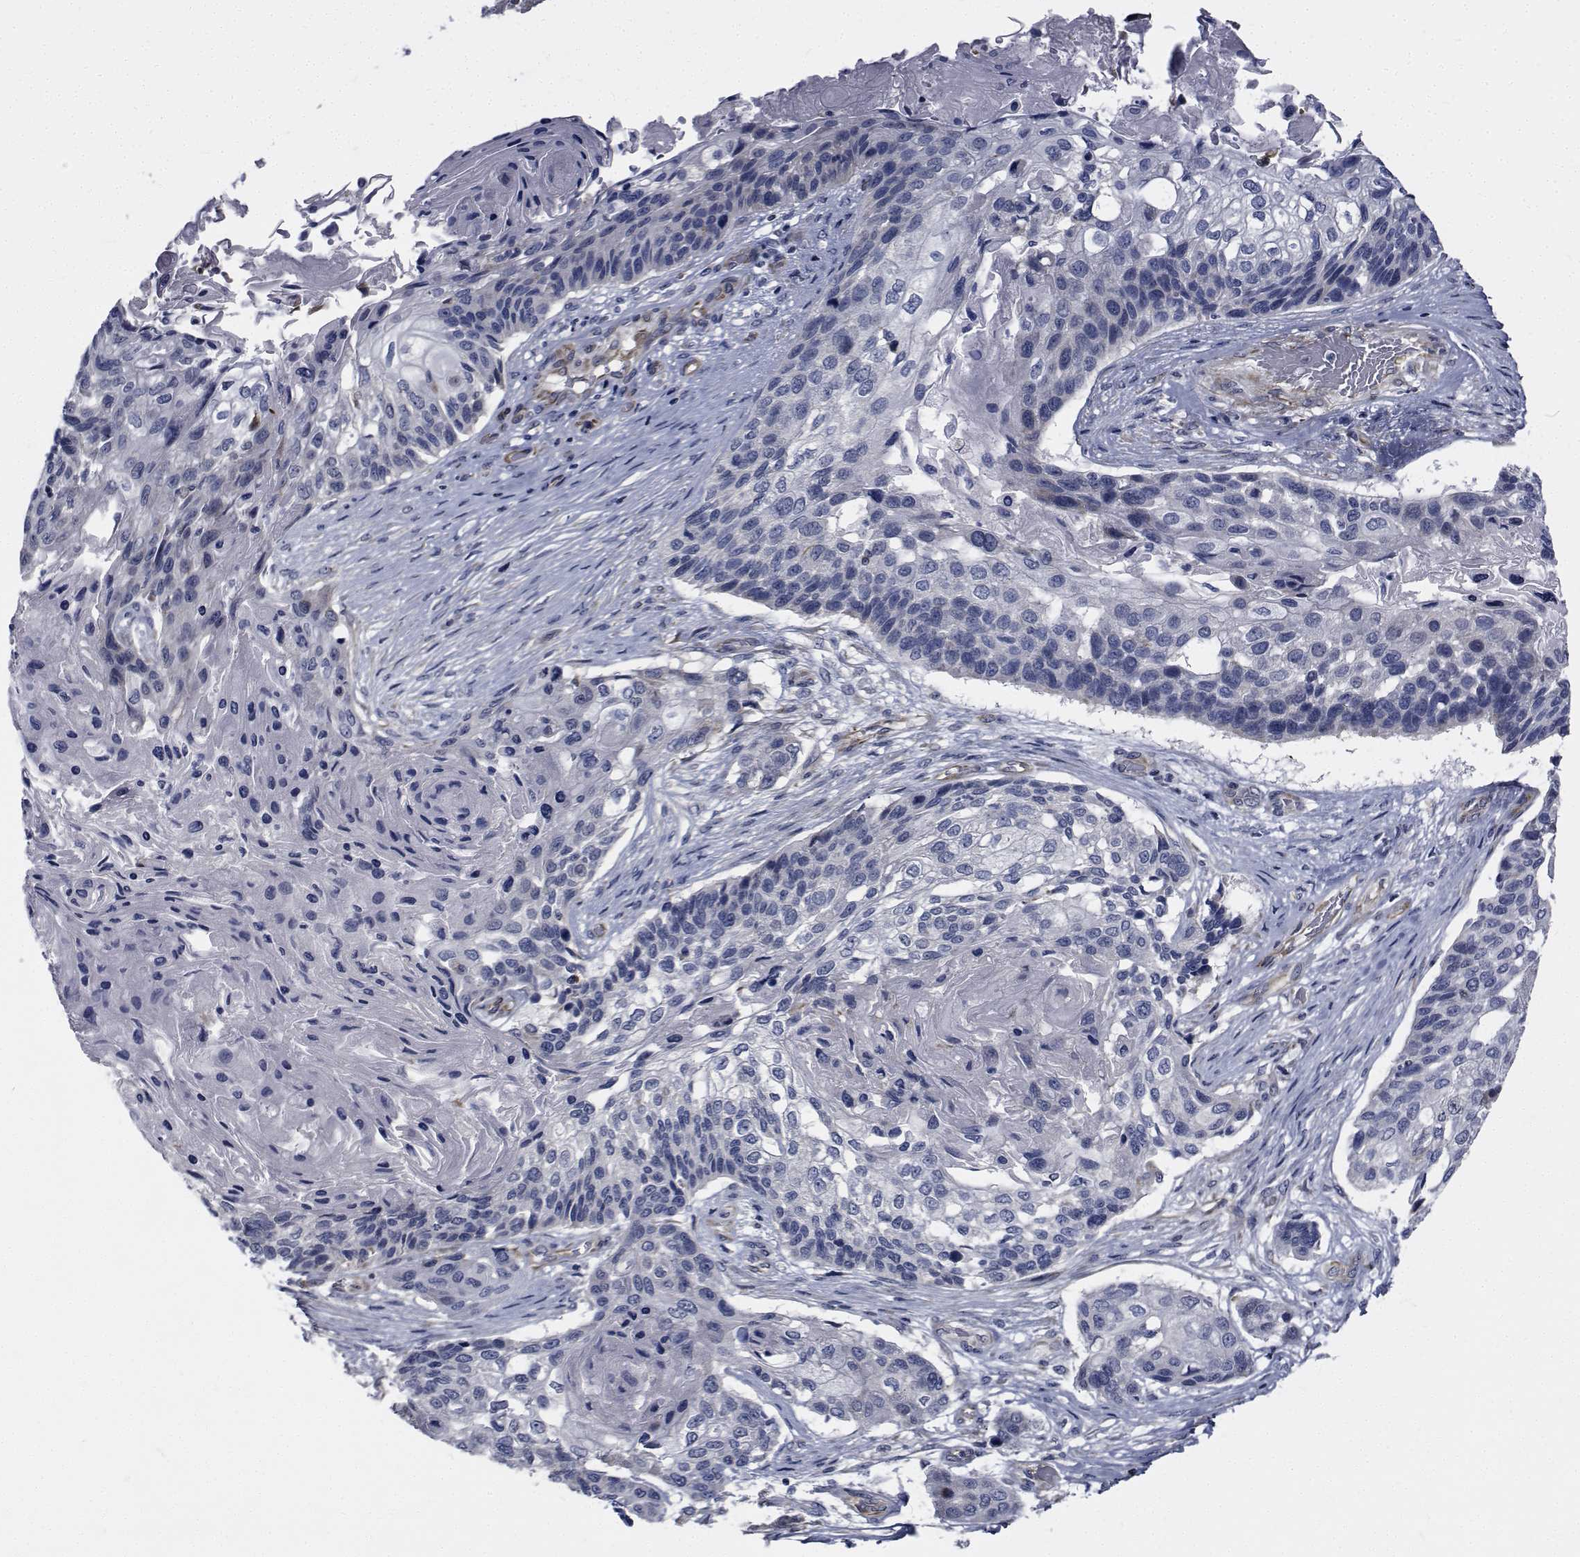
{"staining": {"intensity": "negative", "quantity": "none", "location": "none"}, "tissue": "lung cancer", "cell_type": "Tumor cells", "image_type": "cancer", "snomed": [{"axis": "morphology", "description": "Squamous cell carcinoma, NOS"}, {"axis": "topography", "description": "Lung"}], "caption": "A micrograph of human squamous cell carcinoma (lung) is negative for staining in tumor cells. (DAB IHC visualized using brightfield microscopy, high magnification).", "gene": "TTBK1", "patient": {"sex": "male", "age": 69}}